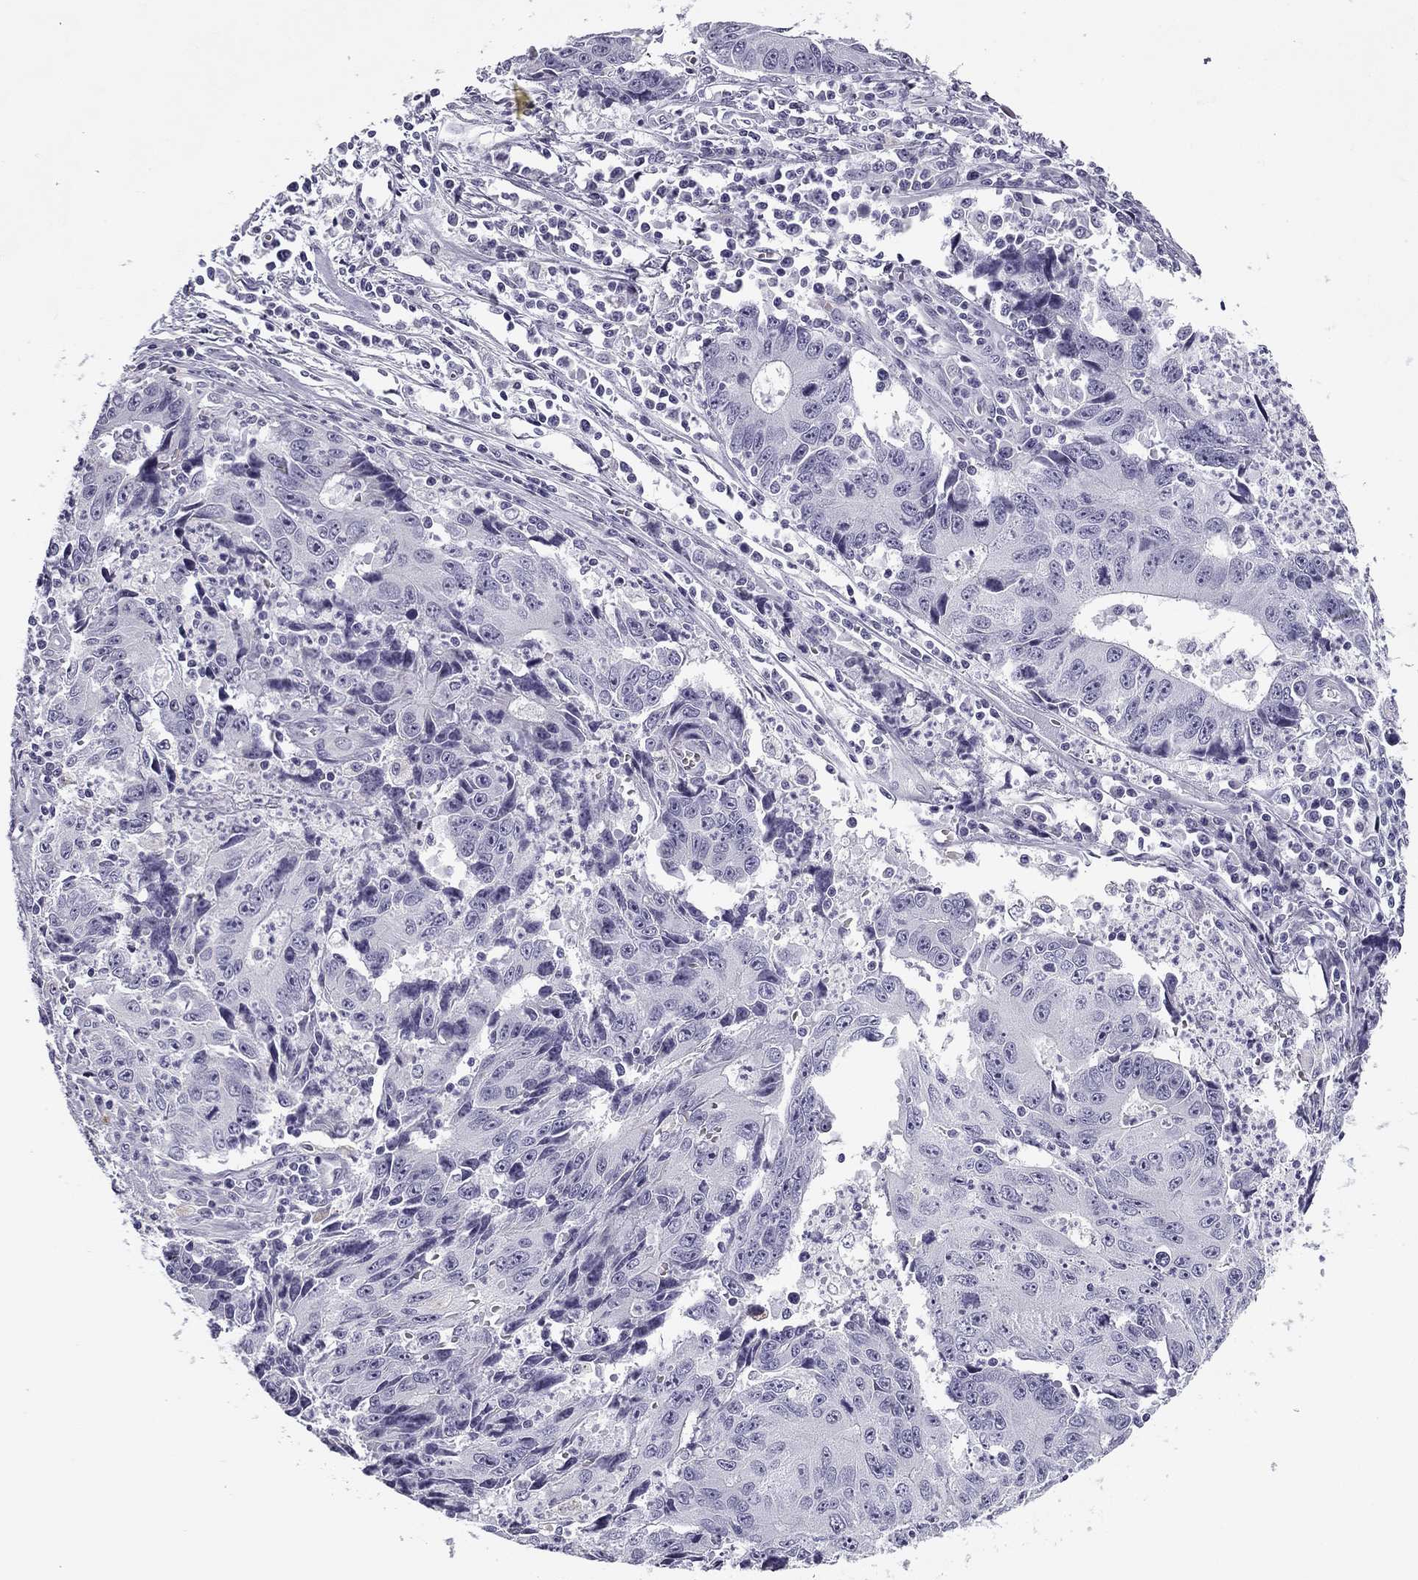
{"staining": {"intensity": "negative", "quantity": "none", "location": "none"}, "tissue": "liver cancer", "cell_type": "Tumor cells", "image_type": "cancer", "snomed": [{"axis": "morphology", "description": "Cholangiocarcinoma"}, {"axis": "topography", "description": "Liver"}], "caption": "This micrograph is of liver cancer (cholangiocarcinoma) stained with IHC to label a protein in brown with the nuclei are counter-stained blue. There is no staining in tumor cells. (DAB (3,3'-diaminobenzidine) IHC, high magnification).", "gene": "MC5R", "patient": {"sex": "male", "age": 65}}